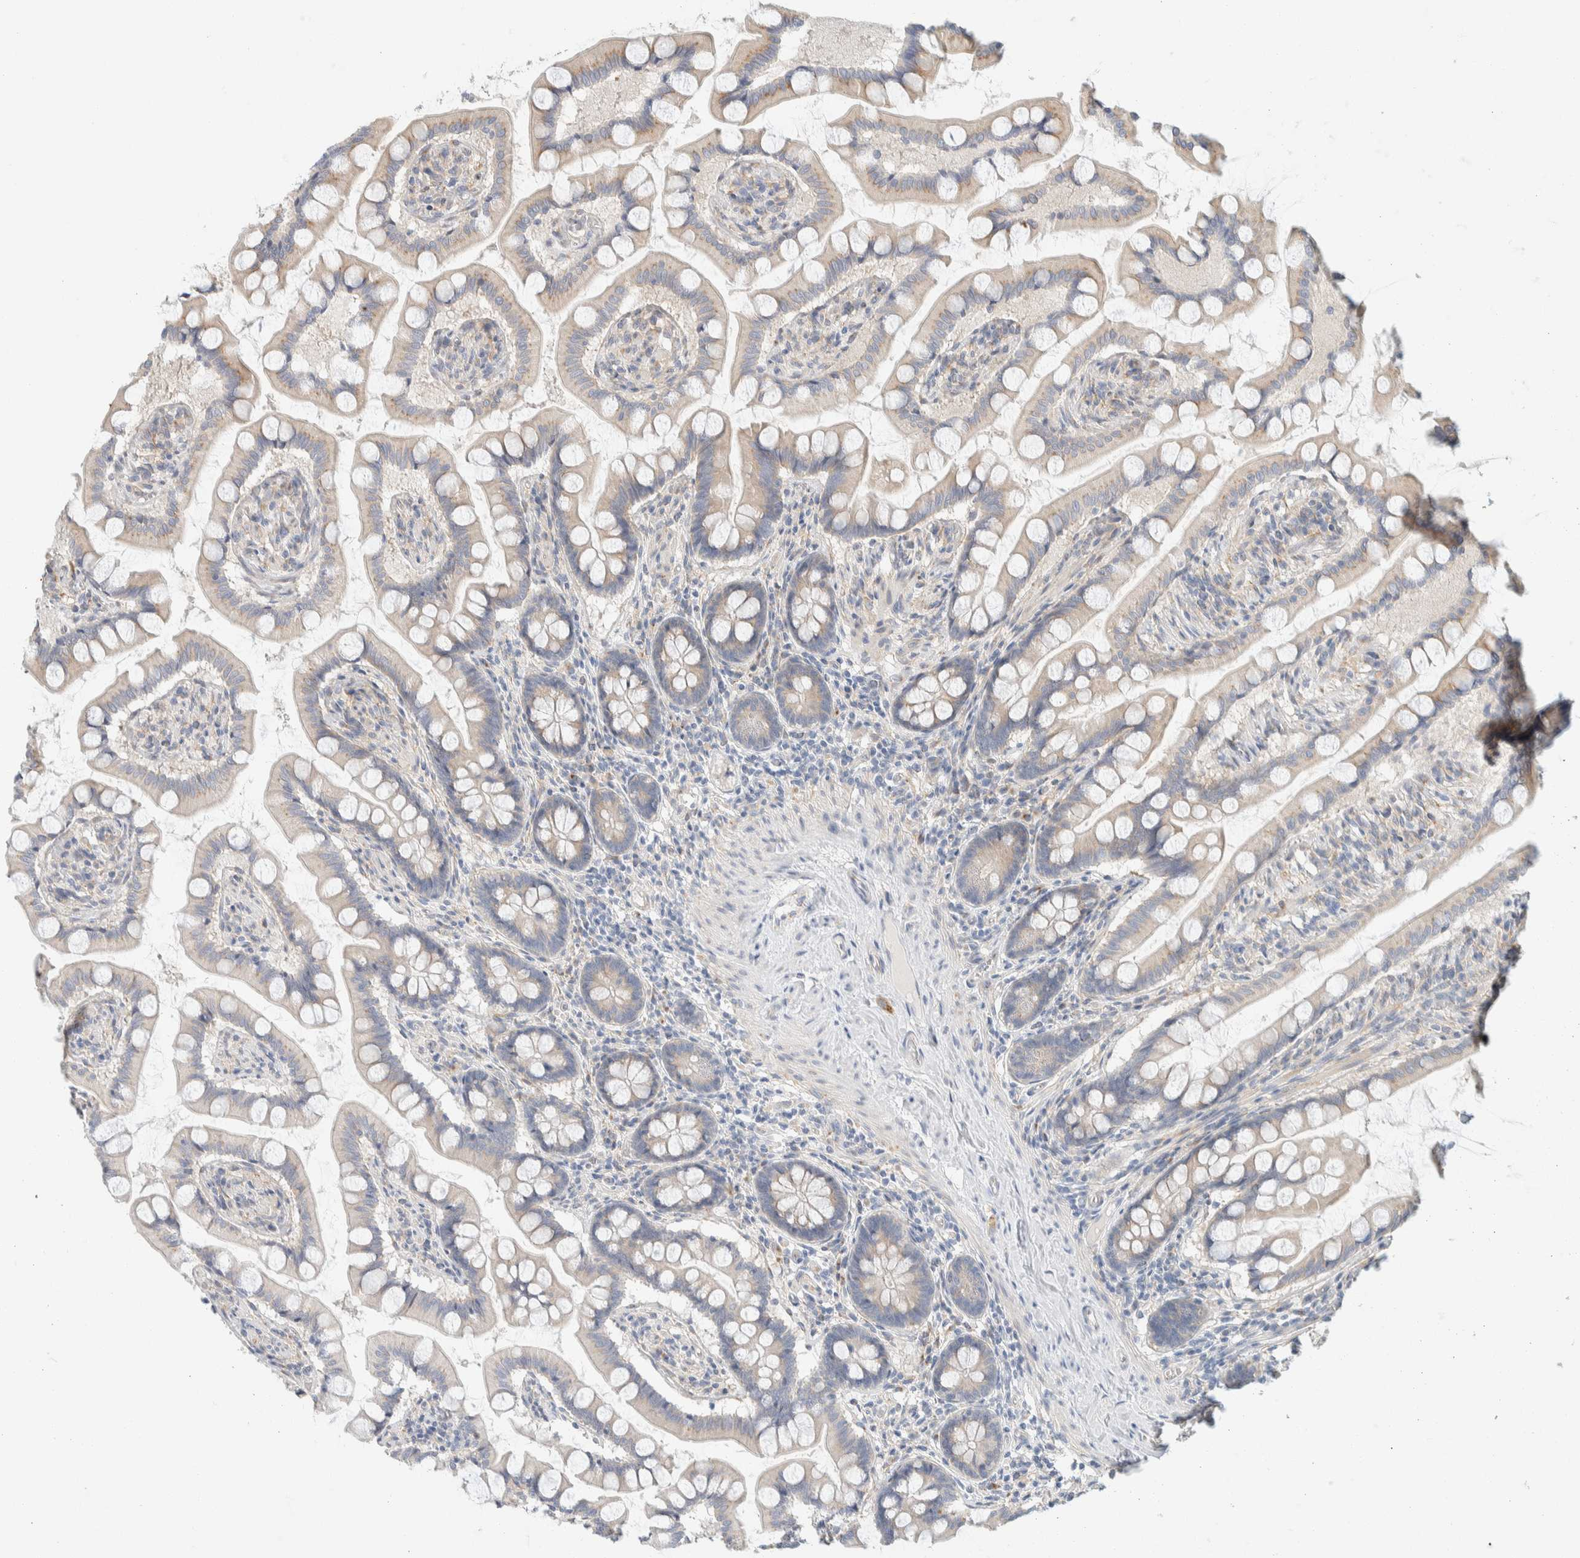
{"staining": {"intensity": "weak", "quantity": "25%-75%", "location": "cytoplasmic/membranous"}, "tissue": "small intestine", "cell_type": "Glandular cells", "image_type": "normal", "snomed": [{"axis": "morphology", "description": "Normal tissue, NOS"}, {"axis": "topography", "description": "Small intestine"}], "caption": "A high-resolution image shows immunohistochemistry (IHC) staining of normal small intestine, which demonstrates weak cytoplasmic/membranous expression in about 25%-75% of glandular cells.", "gene": "TMEM184B", "patient": {"sex": "male", "age": 41}}